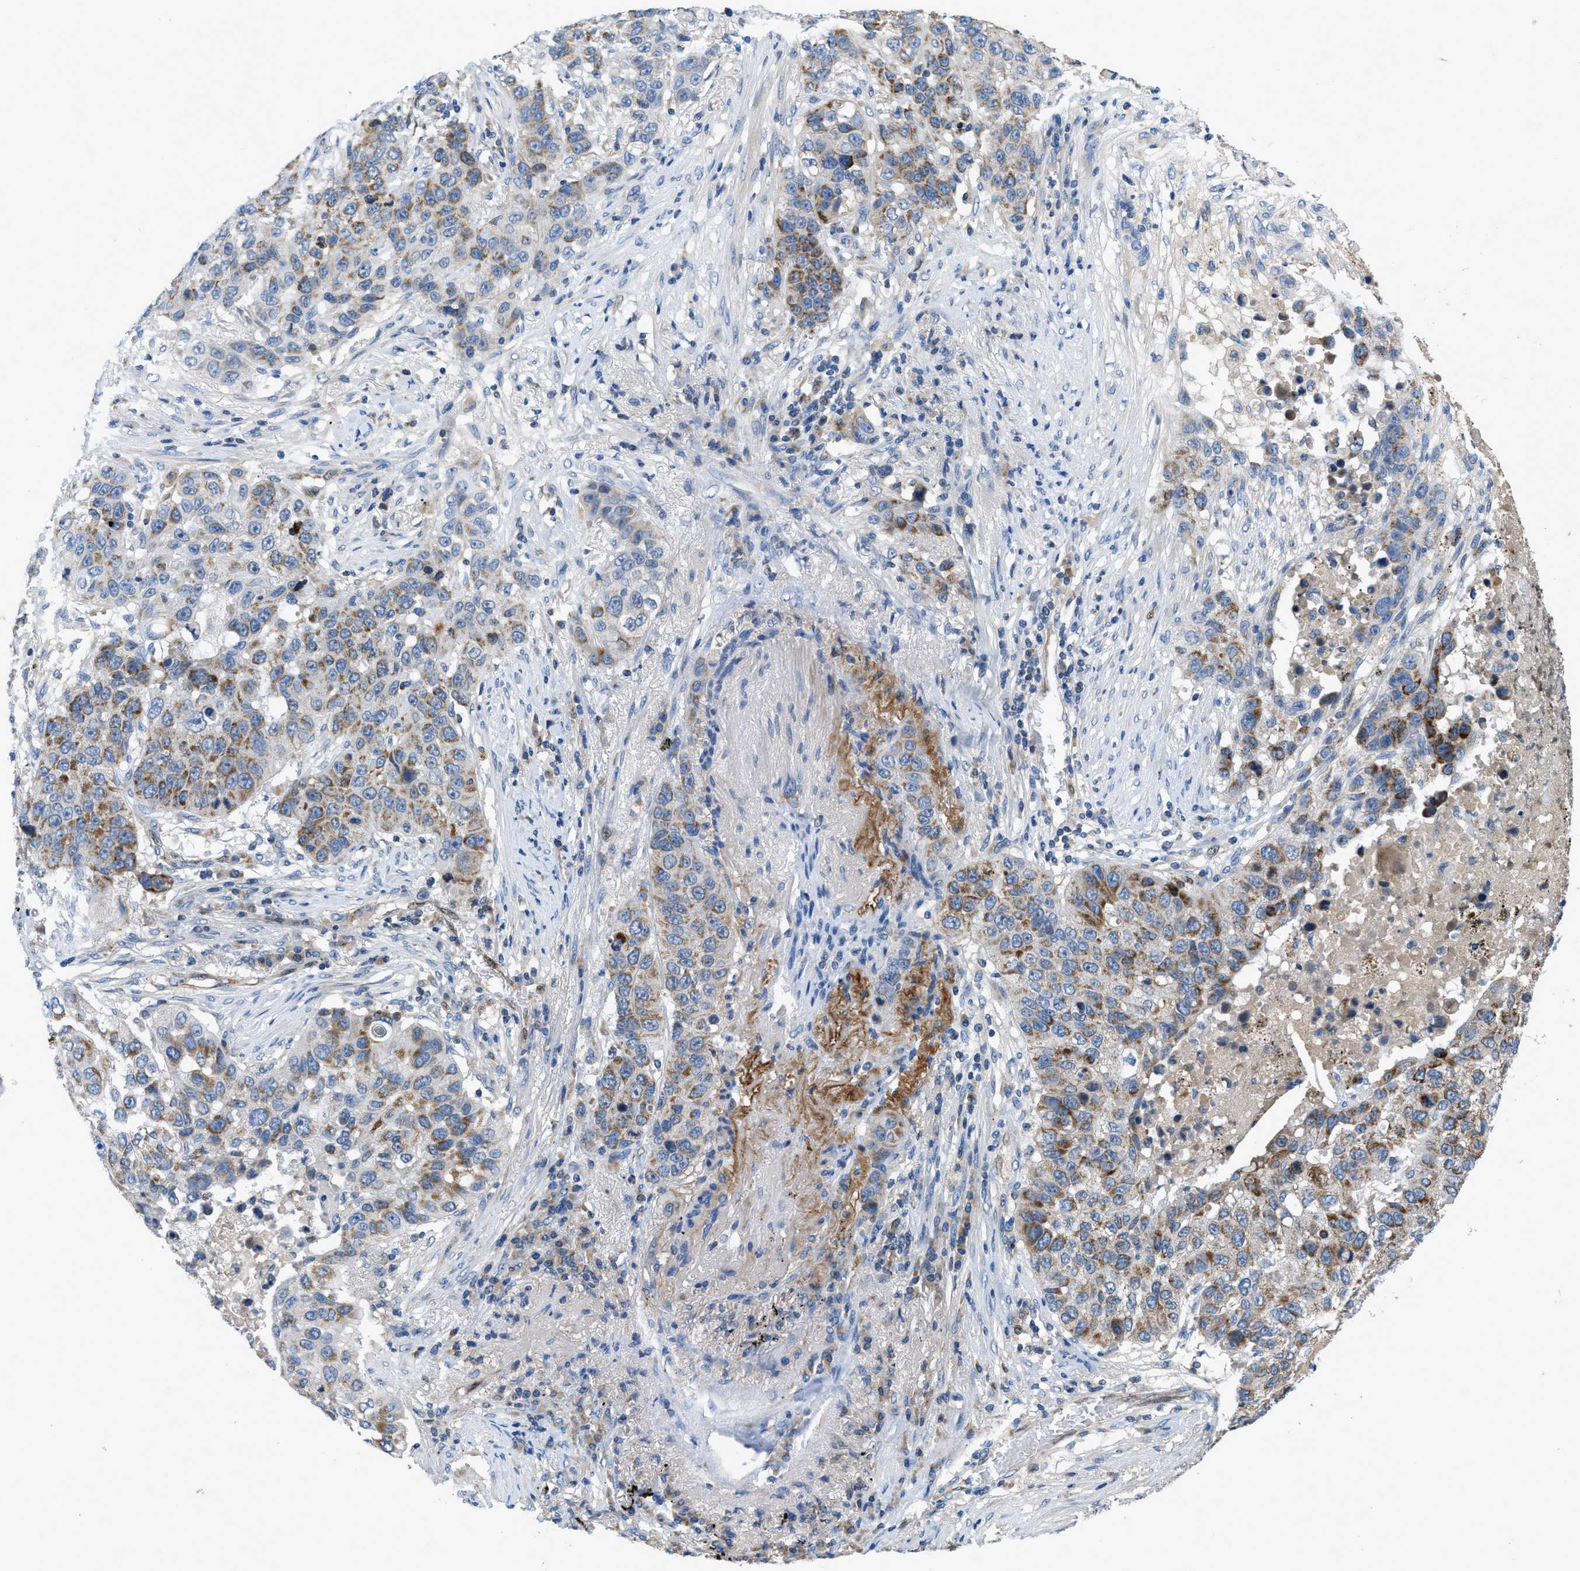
{"staining": {"intensity": "strong", "quantity": "<25%", "location": "cytoplasmic/membranous"}, "tissue": "lung cancer", "cell_type": "Tumor cells", "image_type": "cancer", "snomed": [{"axis": "morphology", "description": "Squamous cell carcinoma, NOS"}, {"axis": "topography", "description": "Lung"}], "caption": "Tumor cells display medium levels of strong cytoplasmic/membranous staining in about <25% of cells in human lung cancer. (Stains: DAB (3,3'-diaminobenzidine) in brown, nuclei in blue, Microscopy: brightfield microscopy at high magnification).", "gene": "PNKD", "patient": {"sex": "male", "age": 57}}